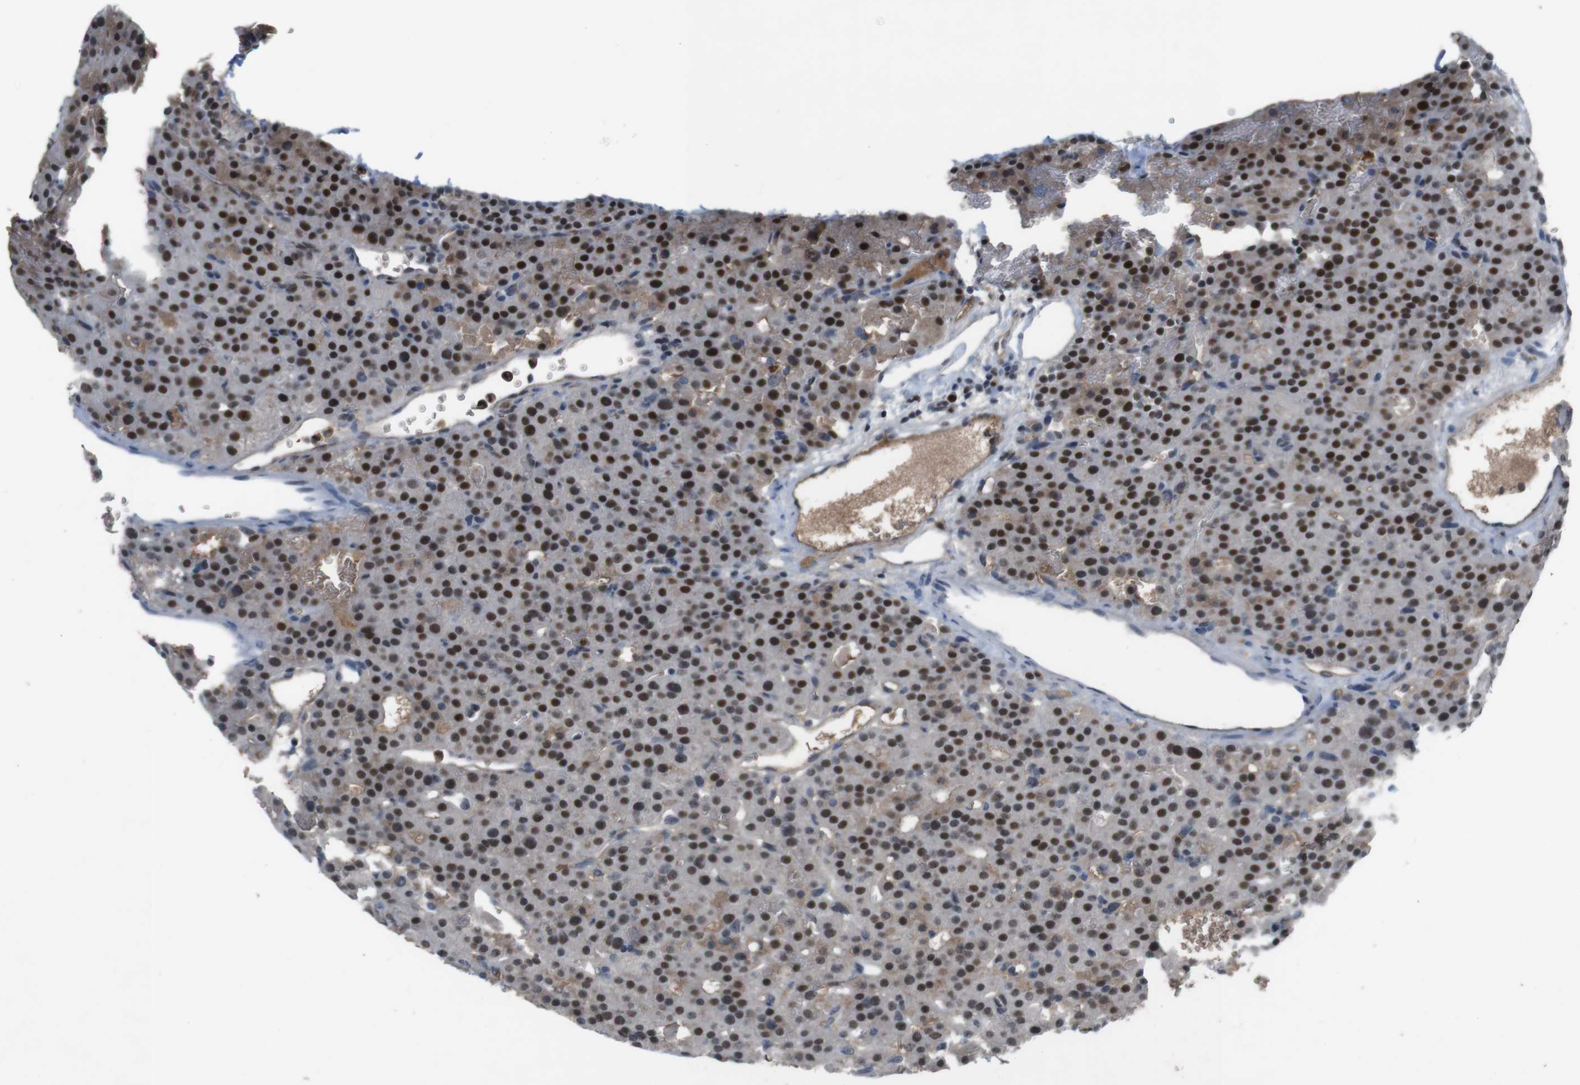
{"staining": {"intensity": "strong", "quantity": ">75%", "location": "nuclear"}, "tissue": "parathyroid gland", "cell_type": "Glandular cells", "image_type": "normal", "snomed": [{"axis": "morphology", "description": "Normal tissue, NOS"}, {"axis": "morphology", "description": "Adenoma, NOS"}, {"axis": "topography", "description": "Parathyroid gland"}], "caption": "Protein expression analysis of unremarkable parathyroid gland displays strong nuclear positivity in approximately >75% of glandular cells.", "gene": "SUB1", "patient": {"sex": "female", "age": 81}}